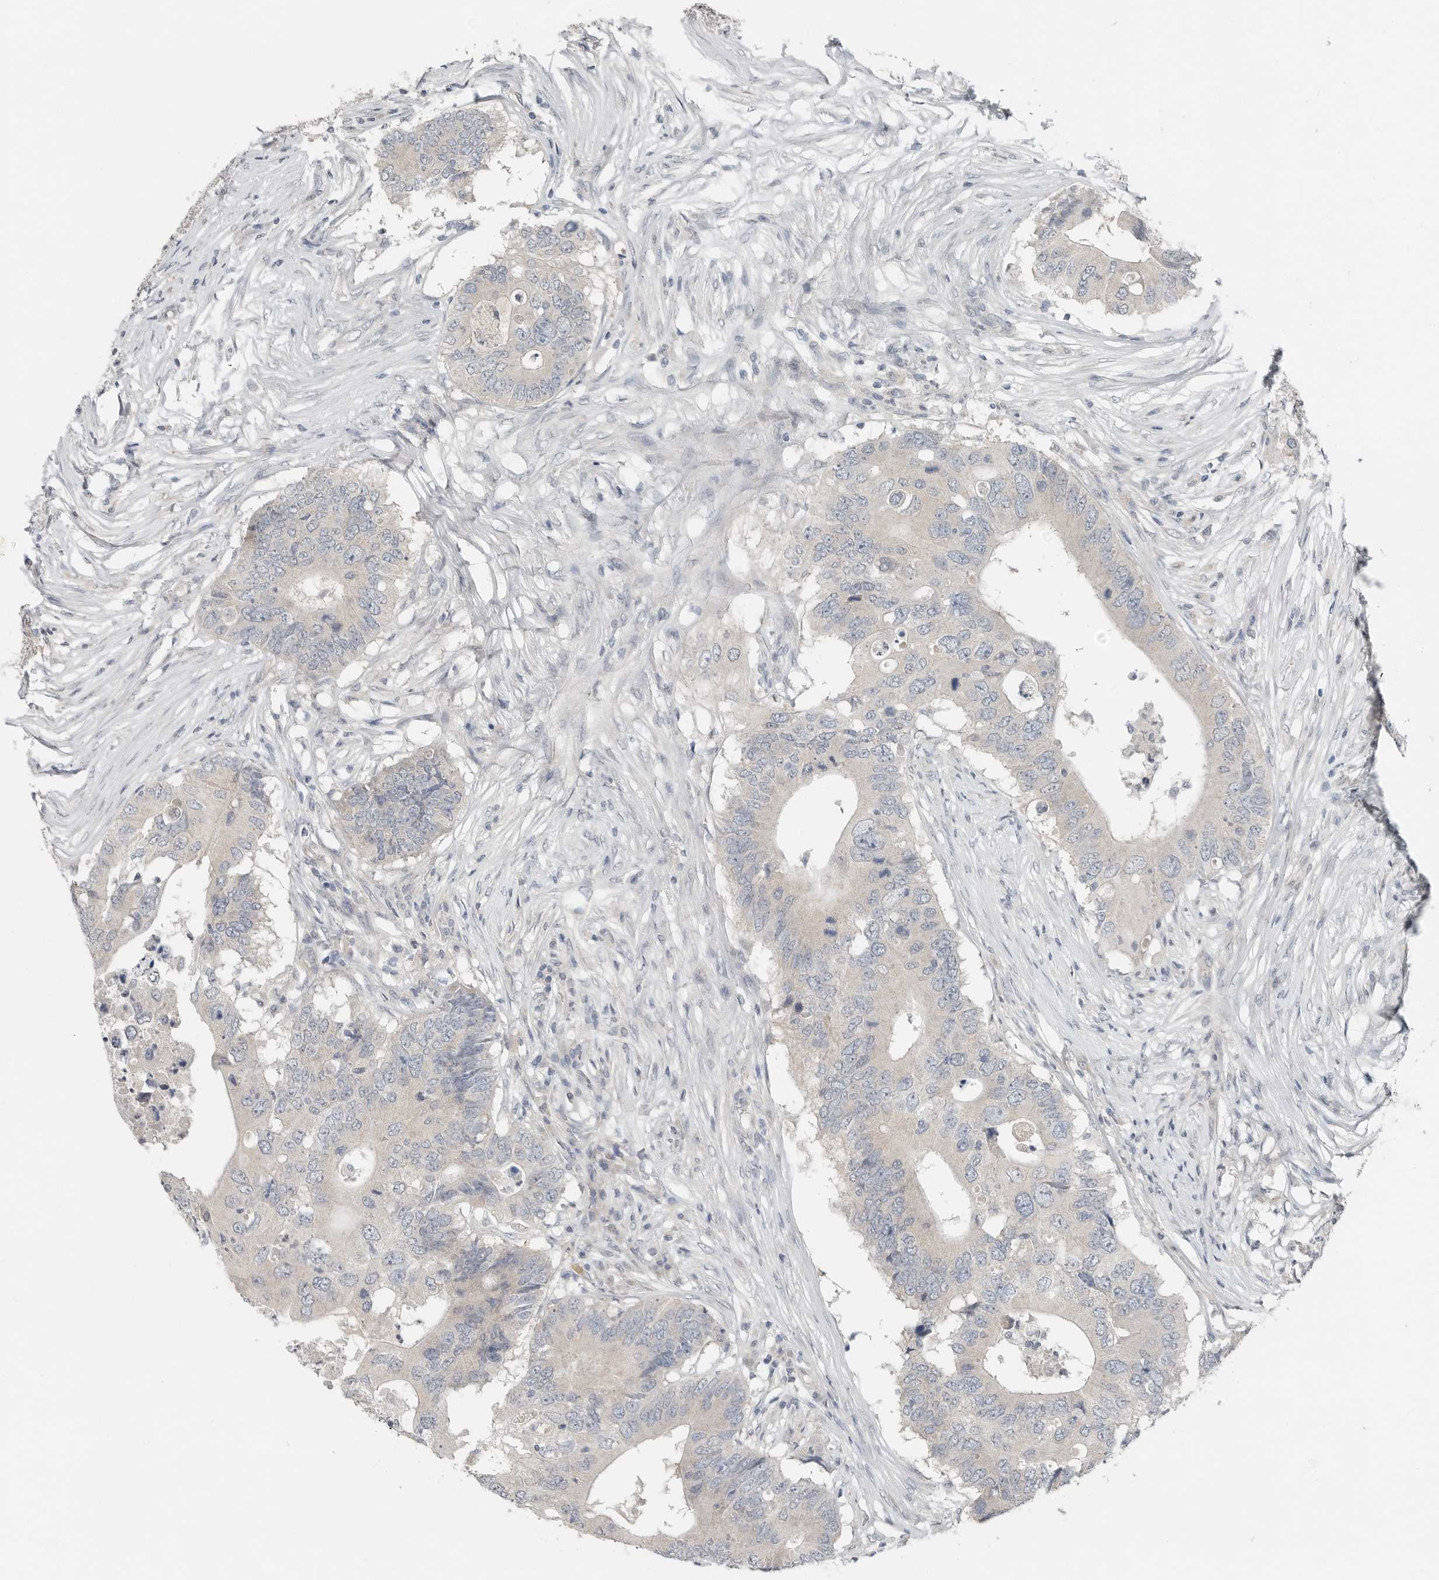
{"staining": {"intensity": "negative", "quantity": "none", "location": "none"}, "tissue": "colorectal cancer", "cell_type": "Tumor cells", "image_type": "cancer", "snomed": [{"axis": "morphology", "description": "Adenocarcinoma, NOS"}, {"axis": "topography", "description": "Colon"}], "caption": "Colorectal cancer stained for a protein using immunohistochemistry displays no expression tumor cells.", "gene": "FCRLB", "patient": {"sex": "male", "age": 71}}